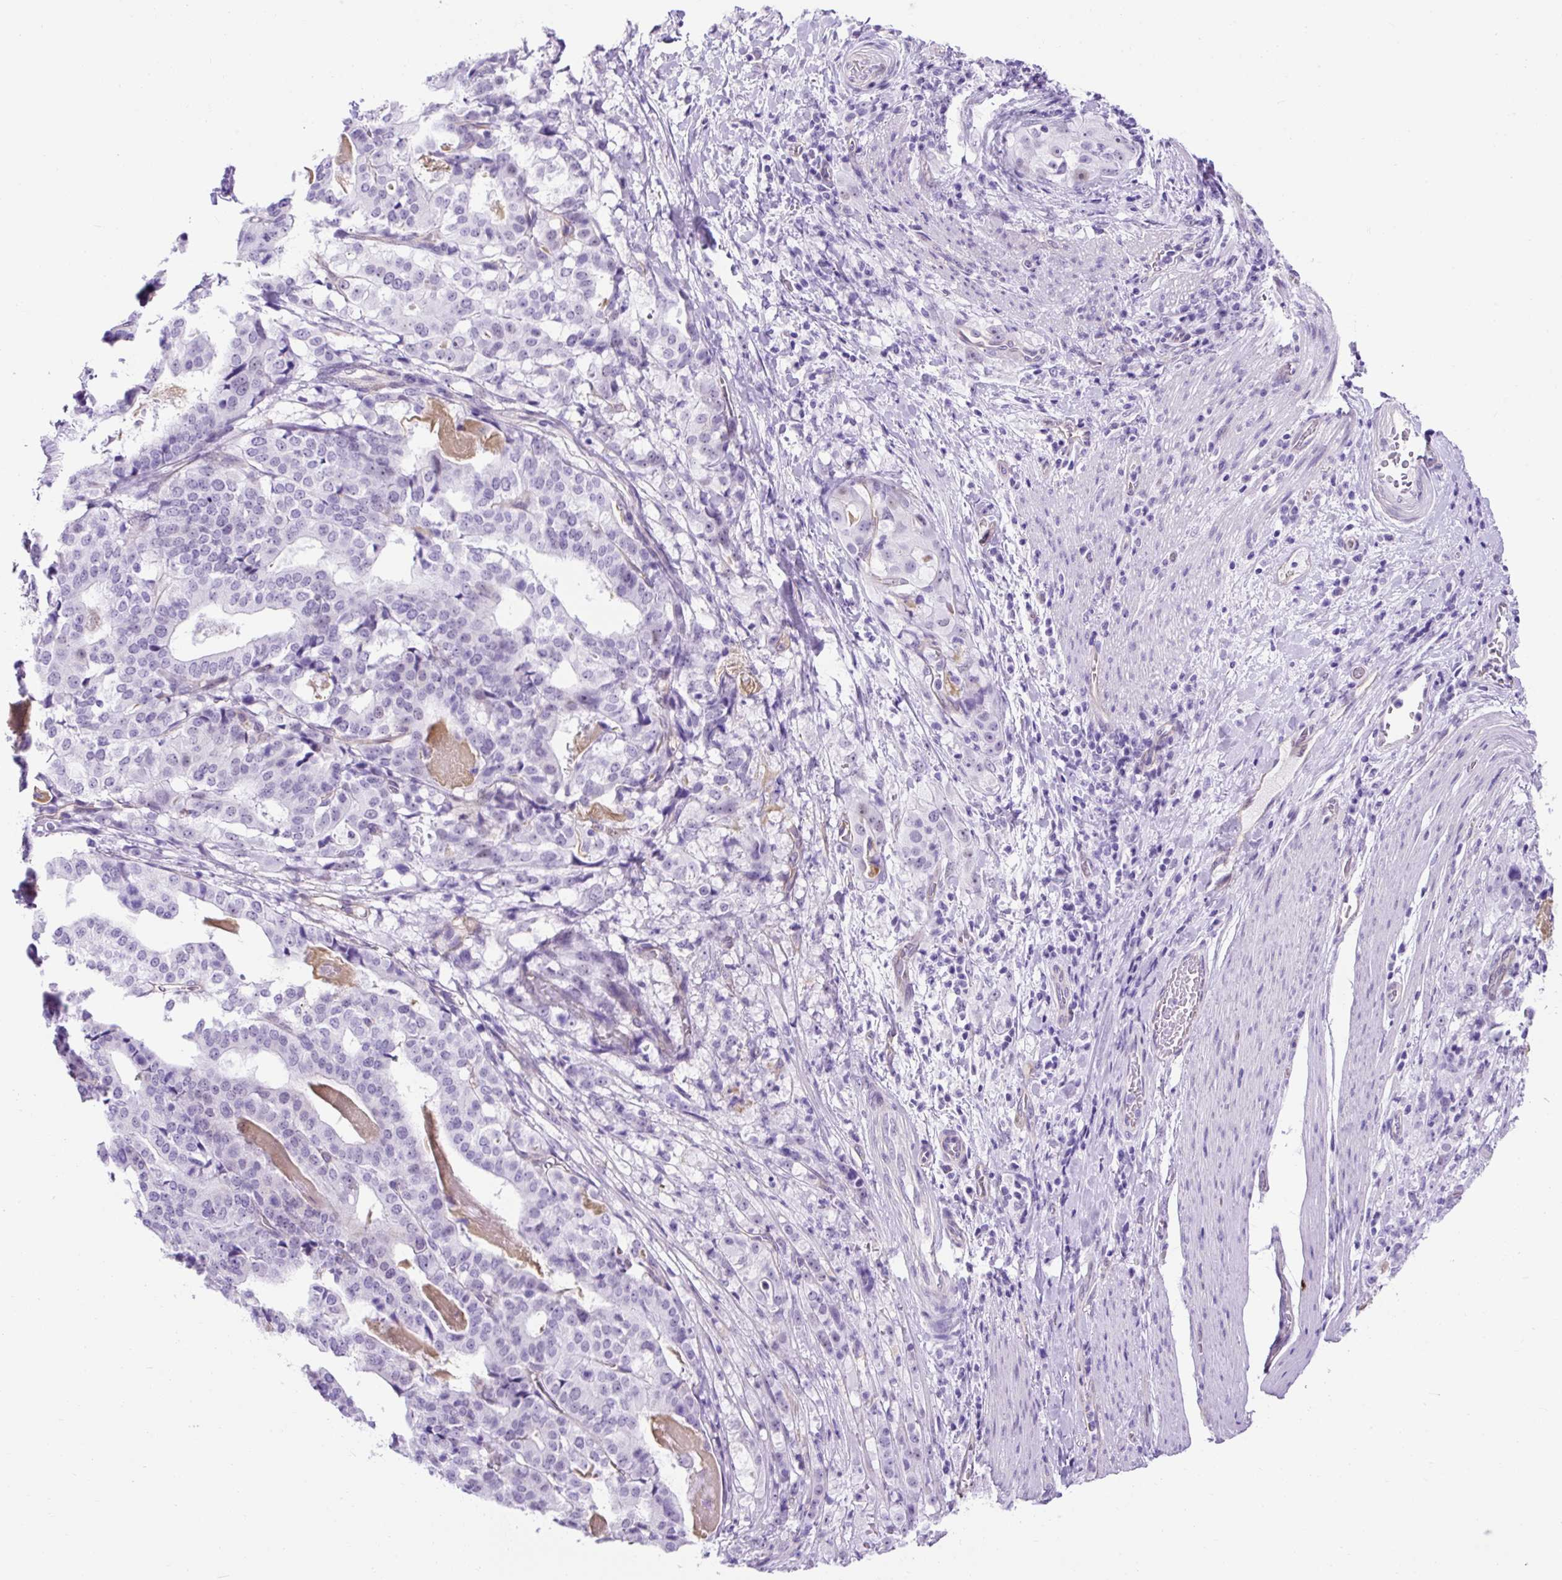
{"staining": {"intensity": "negative", "quantity": "none", "location": "none"}, "tissue": "stomach cancer", "cell_type": "Tumor cells", "image_type": "cancer", "snomed": [{"axis": "morphology", "description": "Adenocarcinoma, NOS"}, {"axis": "topography", "description": "Stomach"}], "caption": "Photomicrograph shows no significant protein expression in tumor cells of stomach cancer (adenocarcinoma).", "gene": "KRT12", "patient": {"sex": "male", "age": 48}}